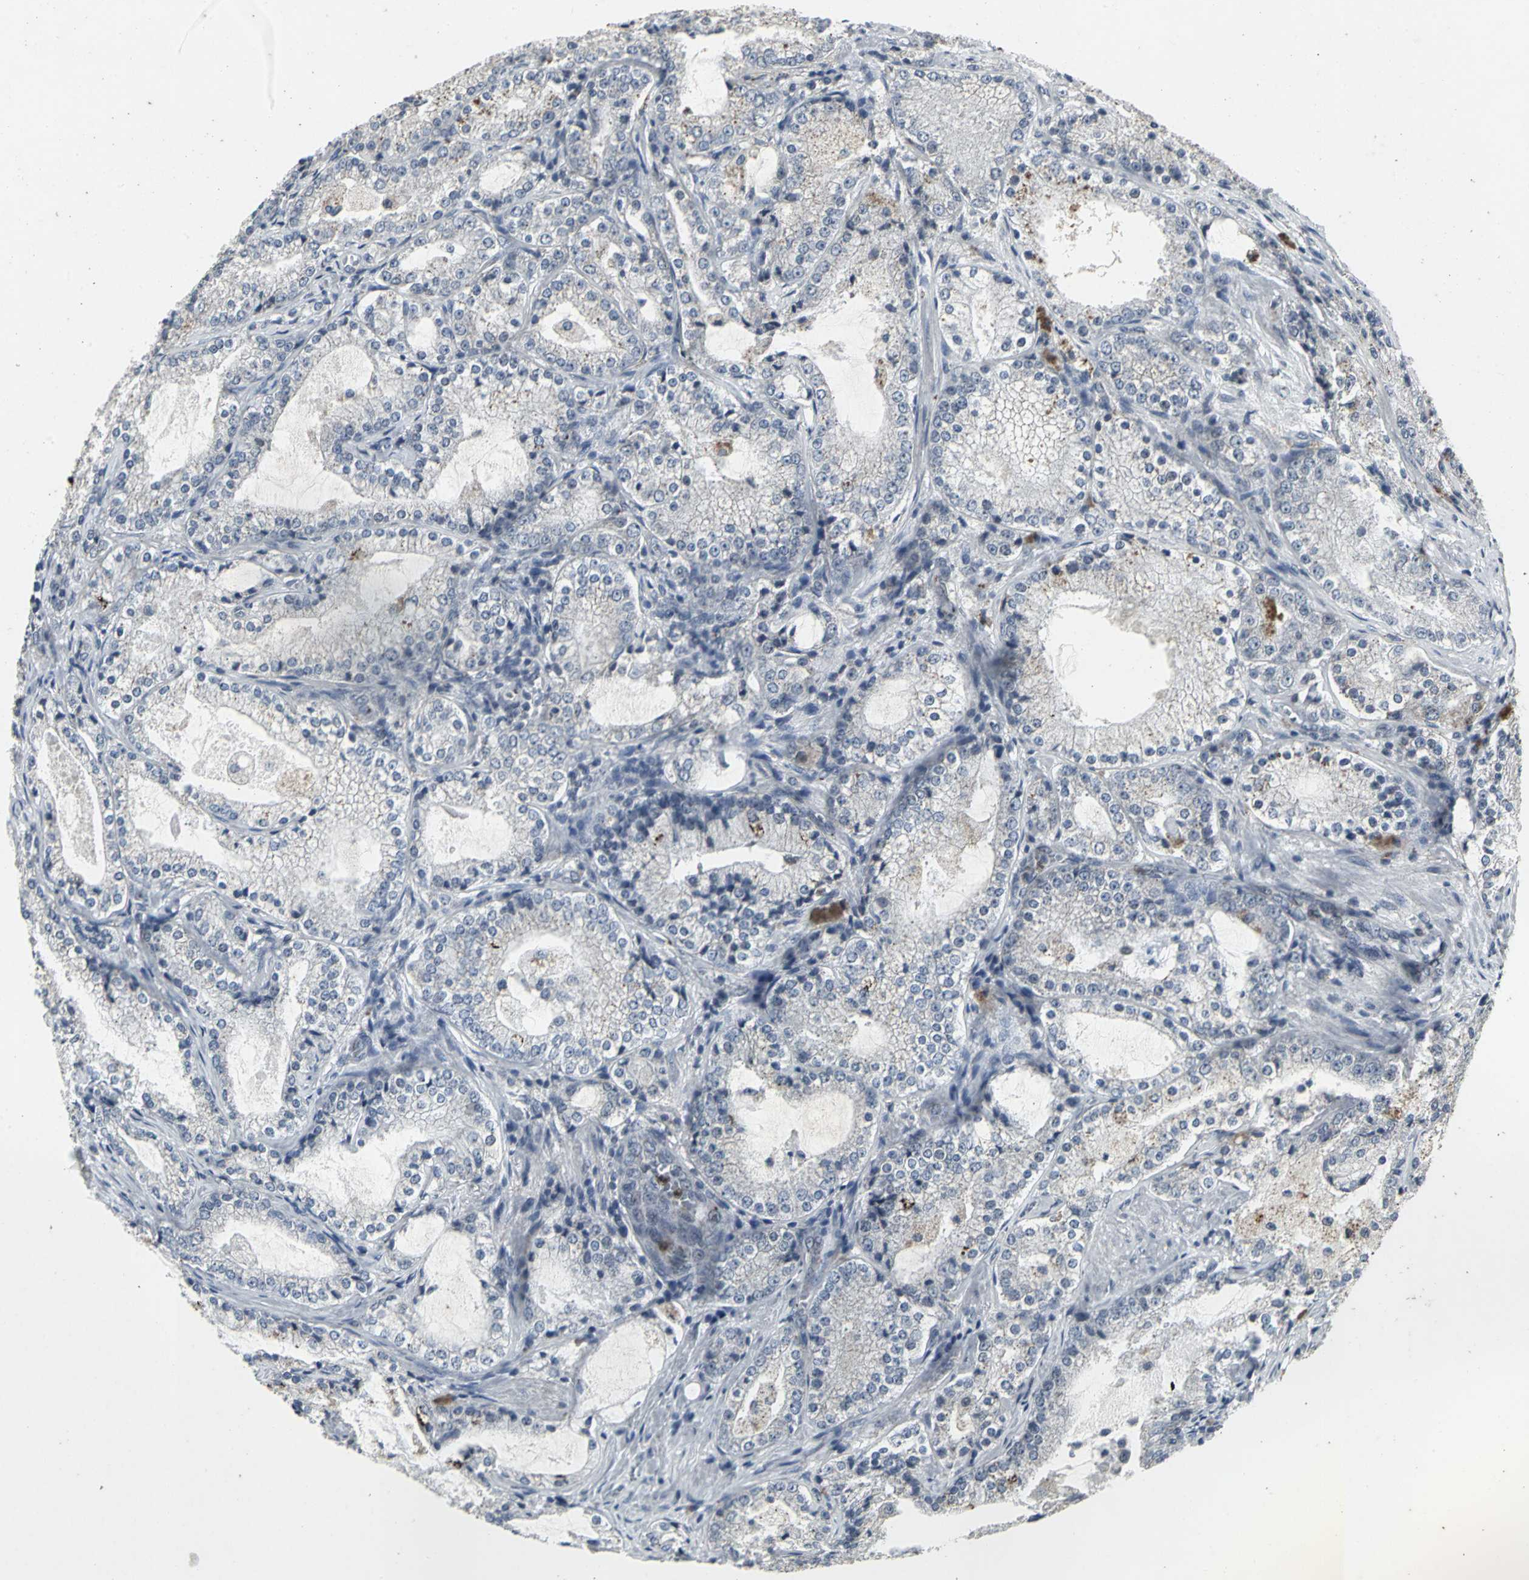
{"staining": {"intensity": "negative", "quantity": "none", "location": "none"}, "tissue": "prostate cancer", "cell_type": "Tumor cells", "image_type": "cancer", "snomed": [{"axis": "morphology", "description": "Adenocarcinoma, High grade"}, {"axis": "topography", "description": "Prostate"}], "caption": "High magnification brightfield microscopy of prostate cancer stained with DAB (3,3'-diaminobenzidine) (brown) and counterstained with hematoxylin (blue): tumor cells show no significant expression.", "gene": "BMP4", "patient": {"sex": "male", "age": 63}}